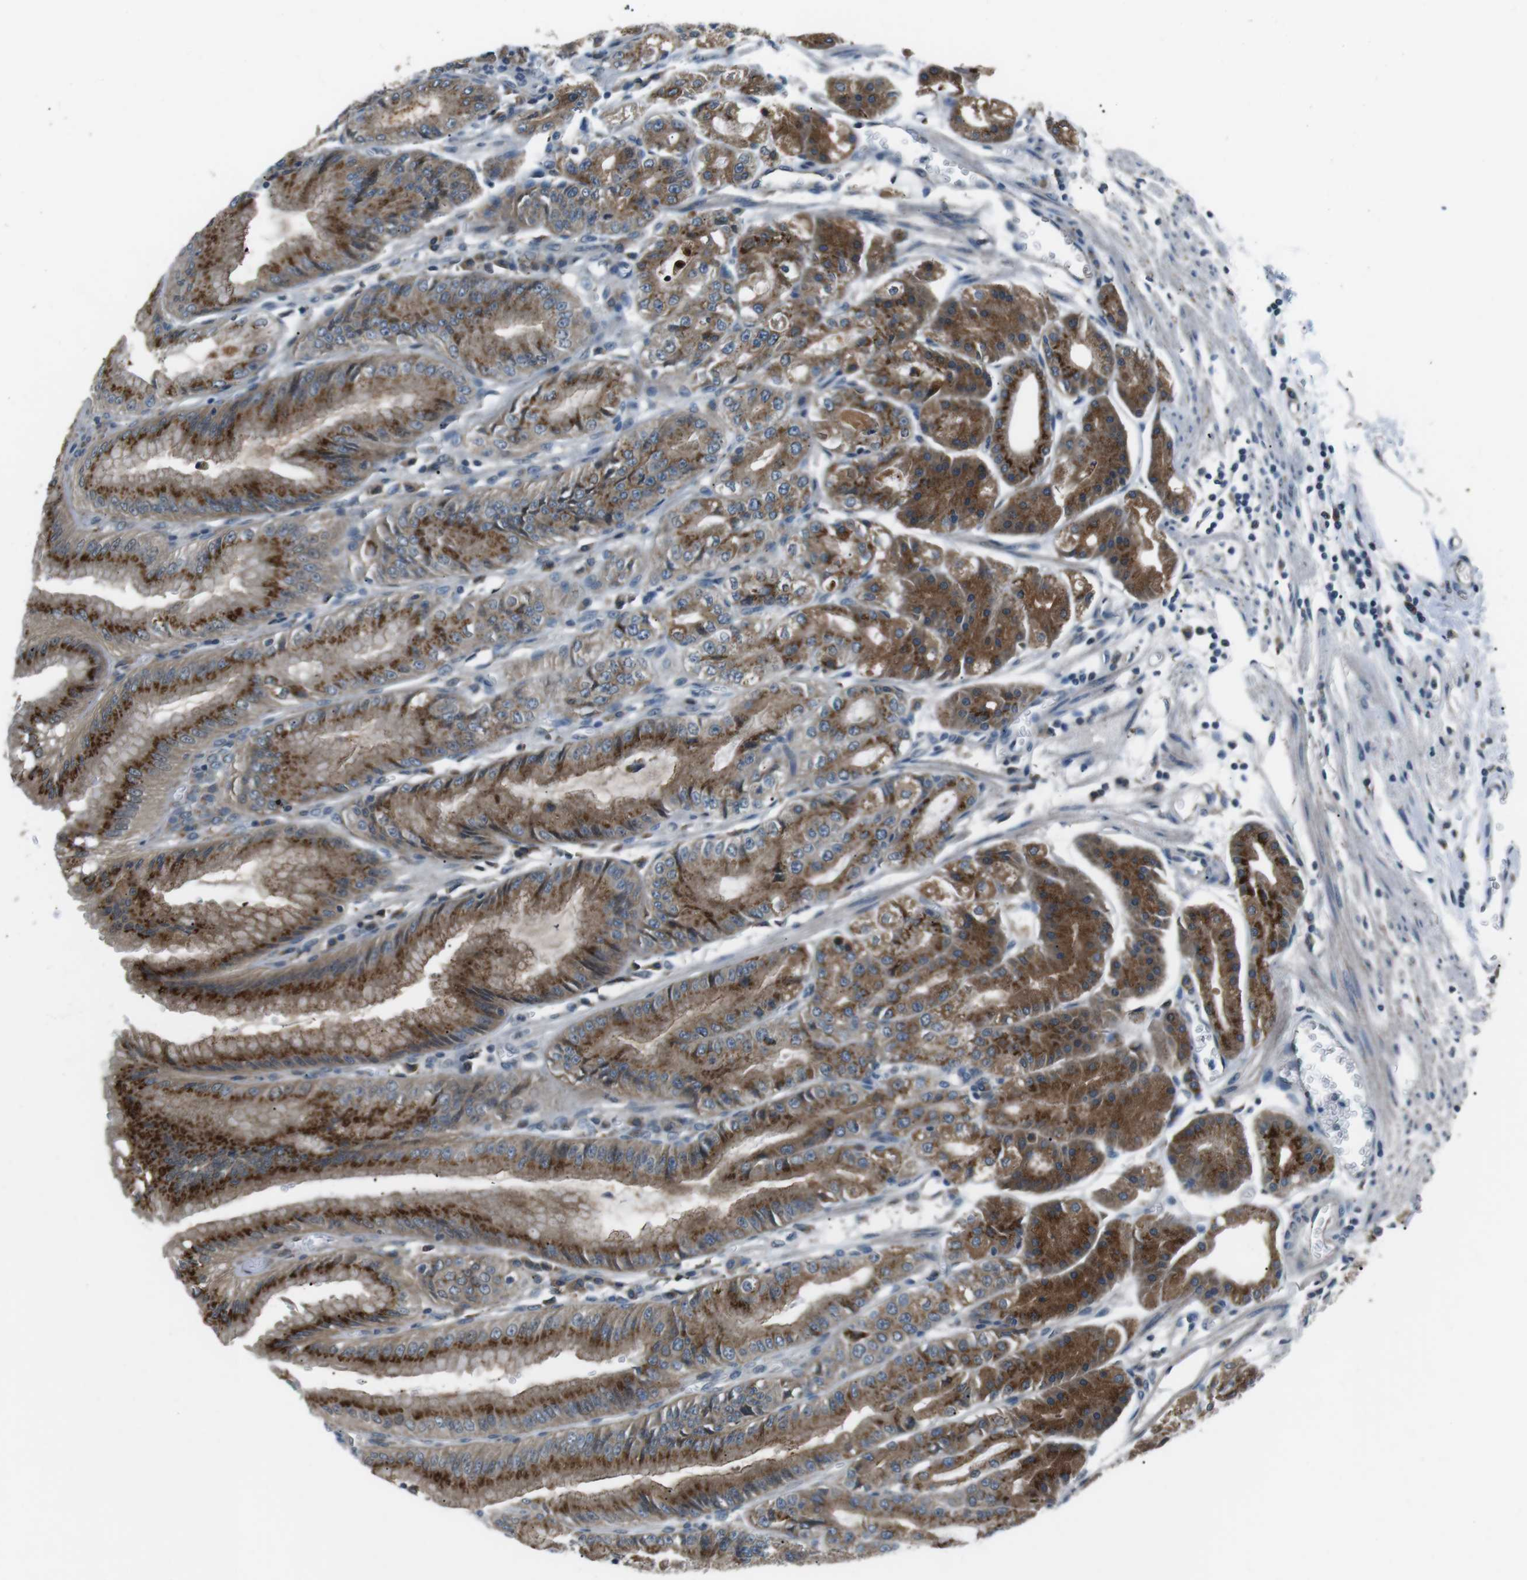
{"staining": {"intensity": "strong", "quantity": ">75%", "location": "cytoplasmic/membranous"}, "tissue": "stomach", "cell_type": "Glandular cells", "image_type": "normal", "snomed": [{"axis": "morphology", "description": "Normal tissue, NOS"}, {"axis": "topography", "description": "Stomach, lower"}], "caption": "Immunohistochemical staining of unremarkable stomach reveals strong cytoplasmic/membranous protein staining in approximately >75% of glandular cells.", "gene": "FAM3B", "patient": {"sex": "male", "age": 71}}